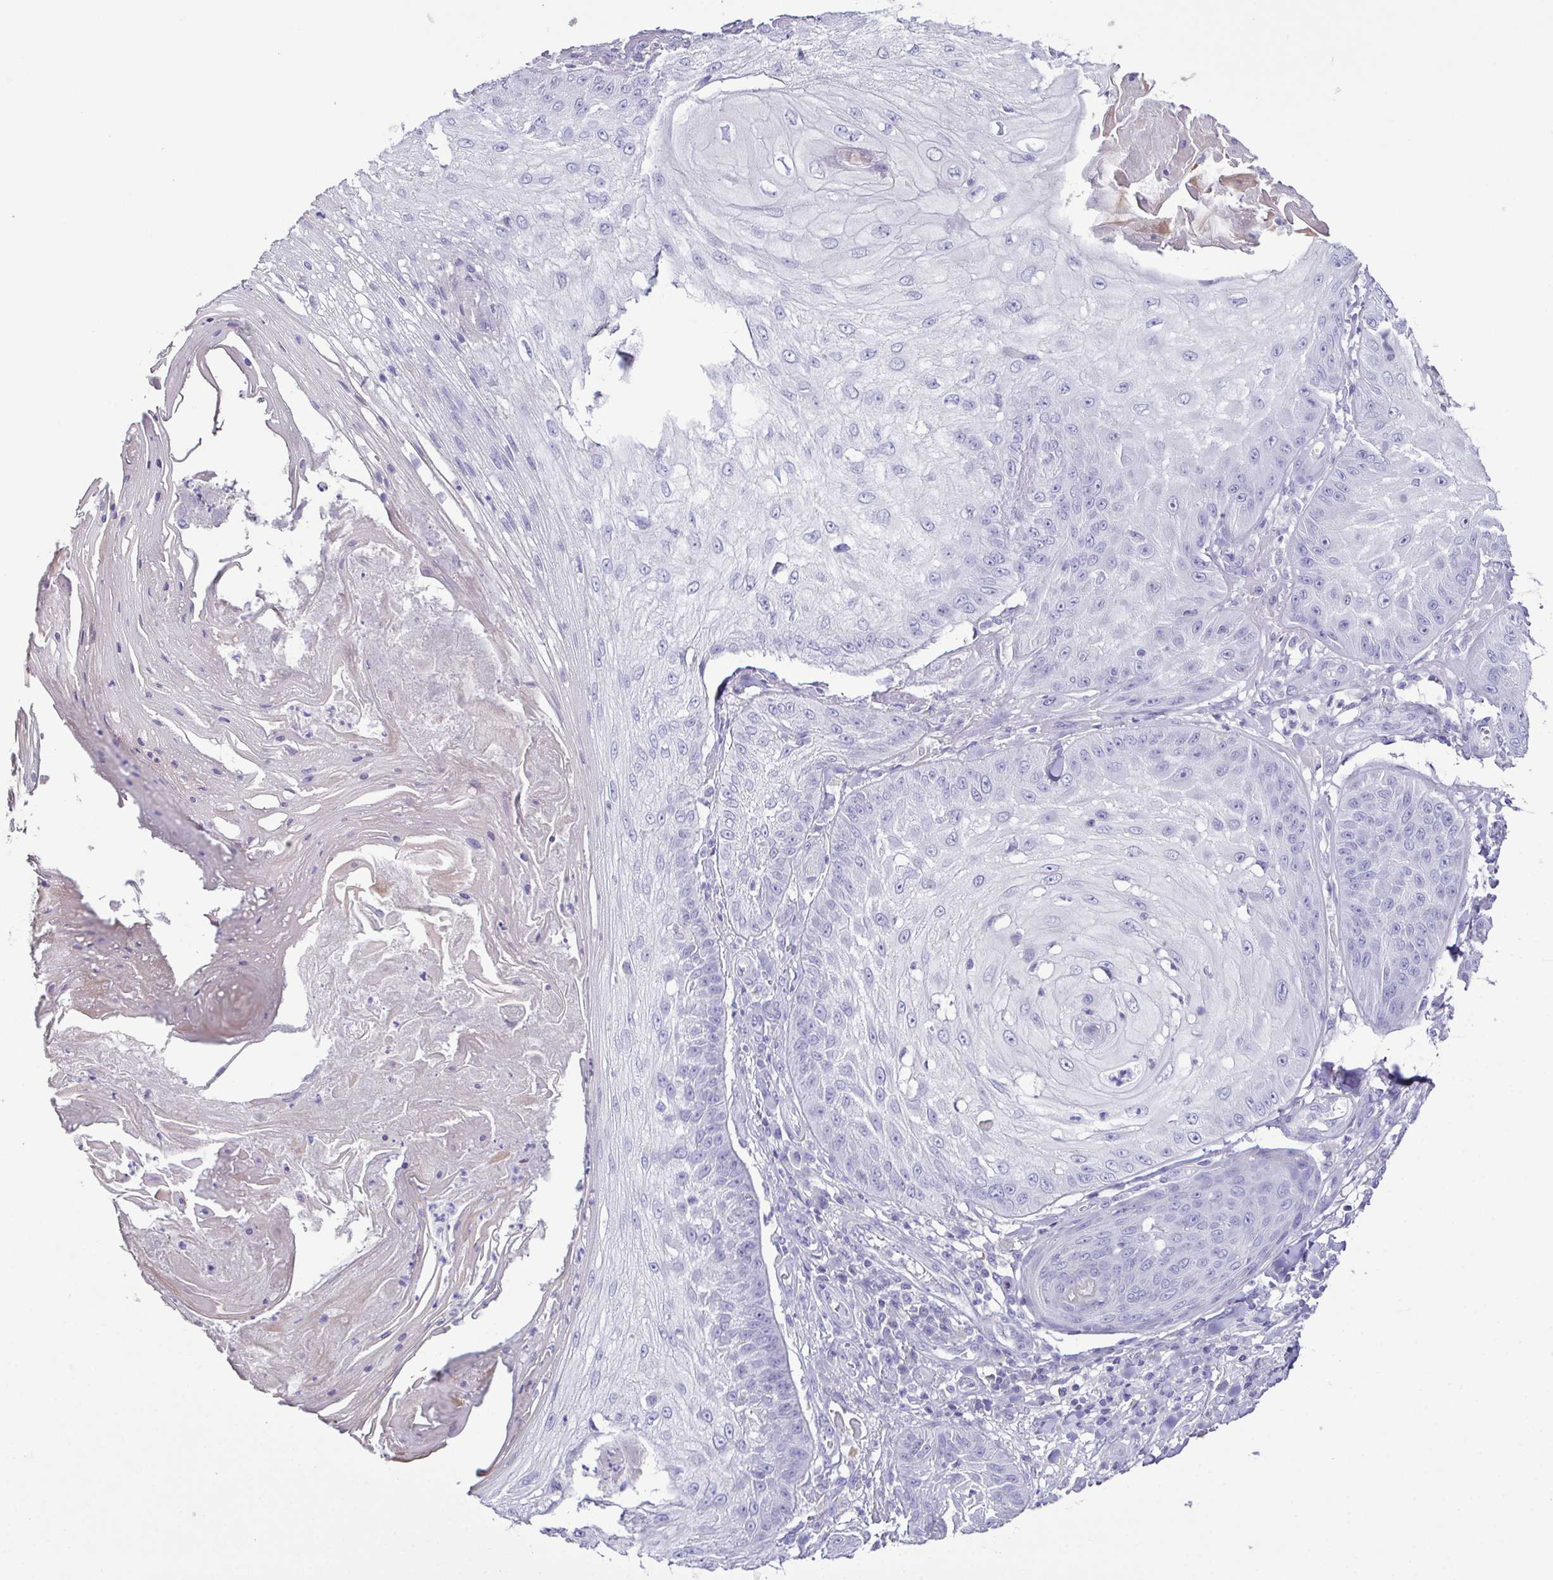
{"staining": {"intensity": "negative", "quantity": "none", "location": "none"}, "tissue": "skin cancer", "cell_type": "Tumor cells", "image_type": "cancer", "snomed": [{"axis": "morphology", "description": "Squamous cell carcinoma, NOS"}, {"axis": "topography", "description": "Skin"}], "caption": "DAB immunohistochemical staining of squamous cell carcinoma (skin) shows no significant expression in tumor cells.", "gene": "MARCO", "patient": {"sex": "male", "age": 70}}